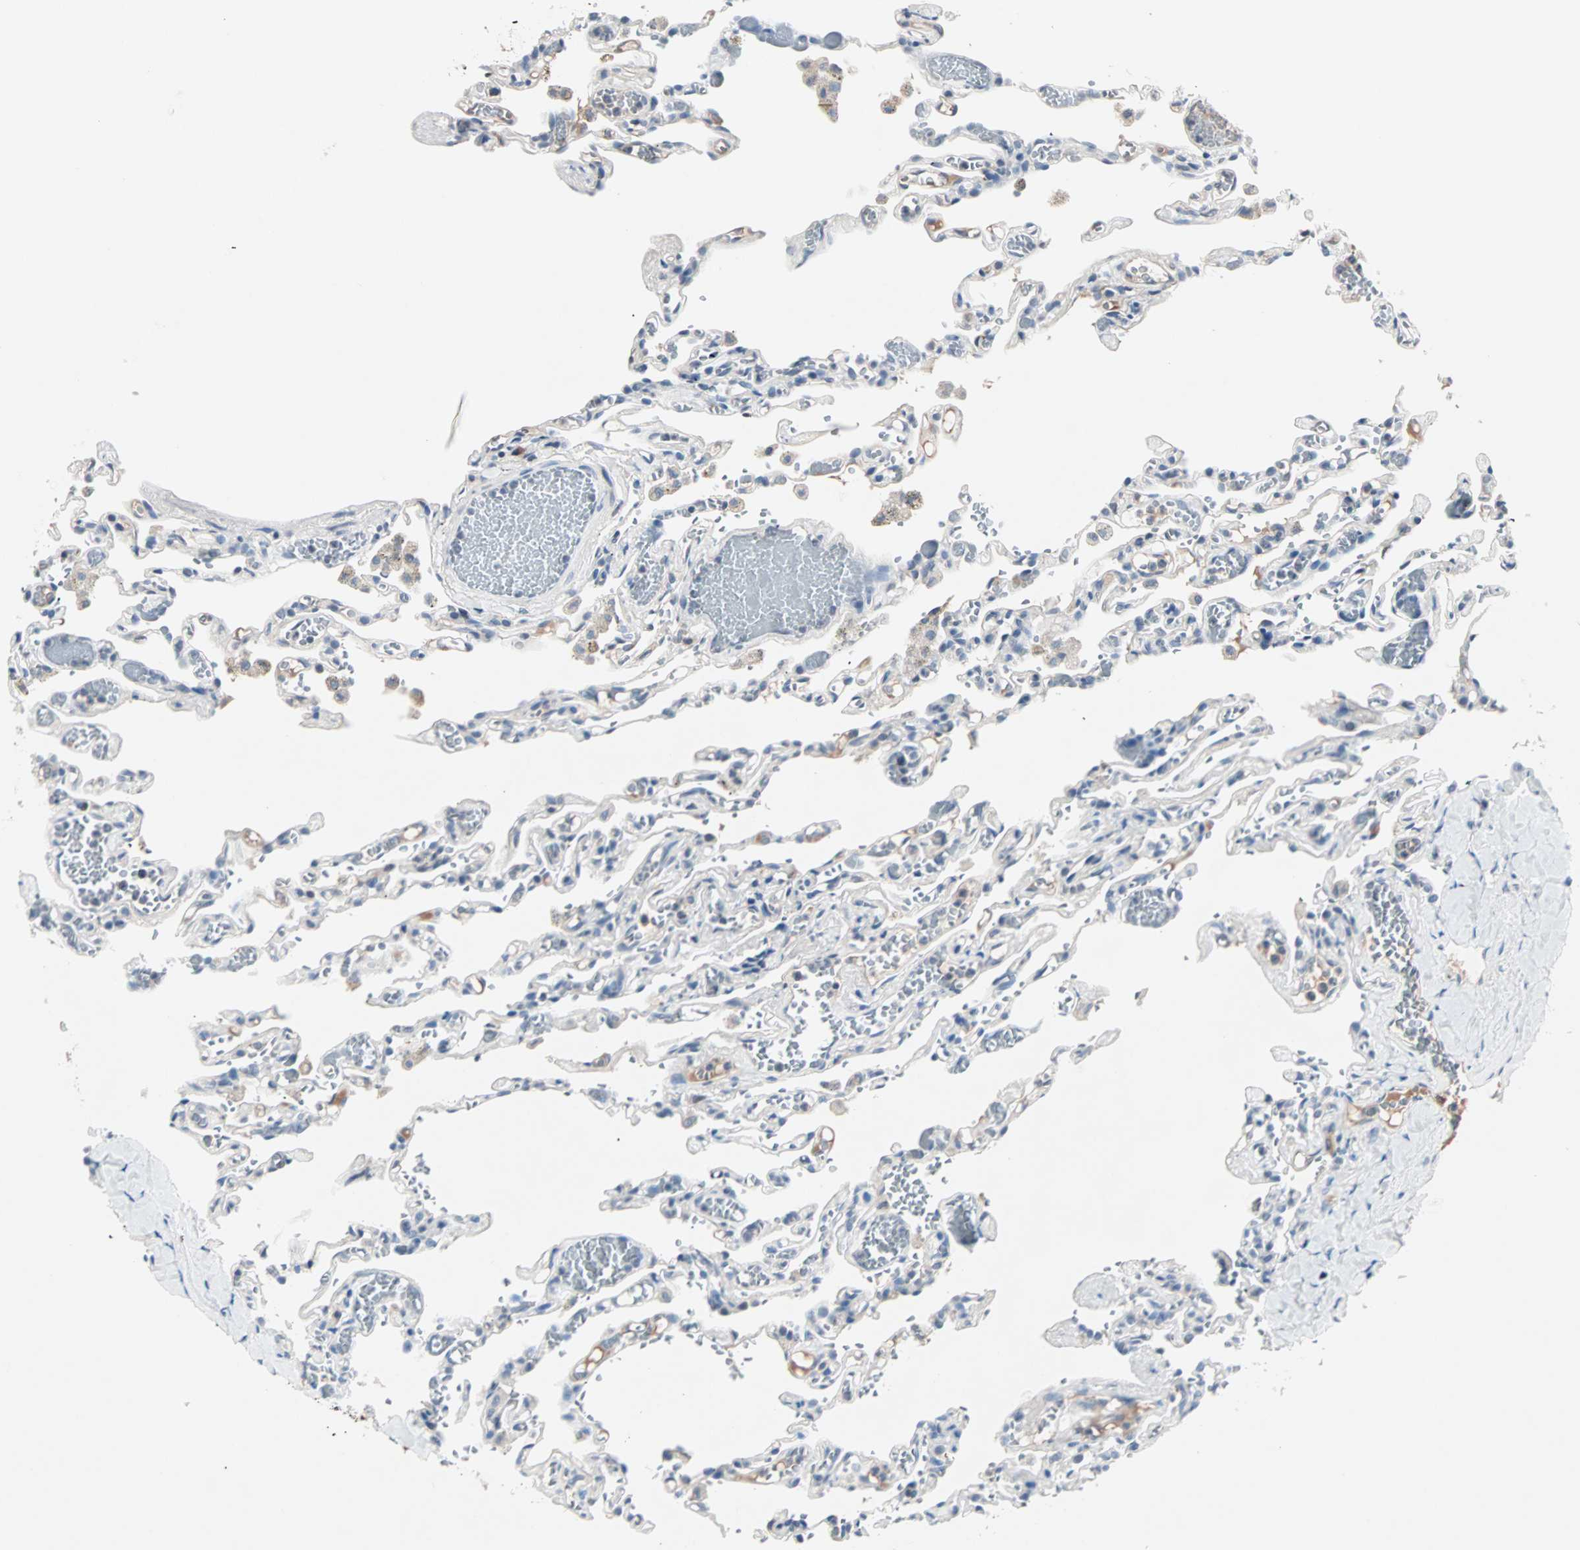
{"staining": {"intensity": "negative", "quantity": "none", "location": "none"}, "tissue": "lung", "cell_type": "Alveolar cells", "image_type": "normal", "snomed": [{"axis": "morphology", "description": "Normal tissue, NOS"}, {"axis": "topography", "description": "Lung"}], "caption": "Alveolar cells show no significant staining in normal lung.", "gene": "CCNE2", "patient": {"sex": "male", "age": 21}}